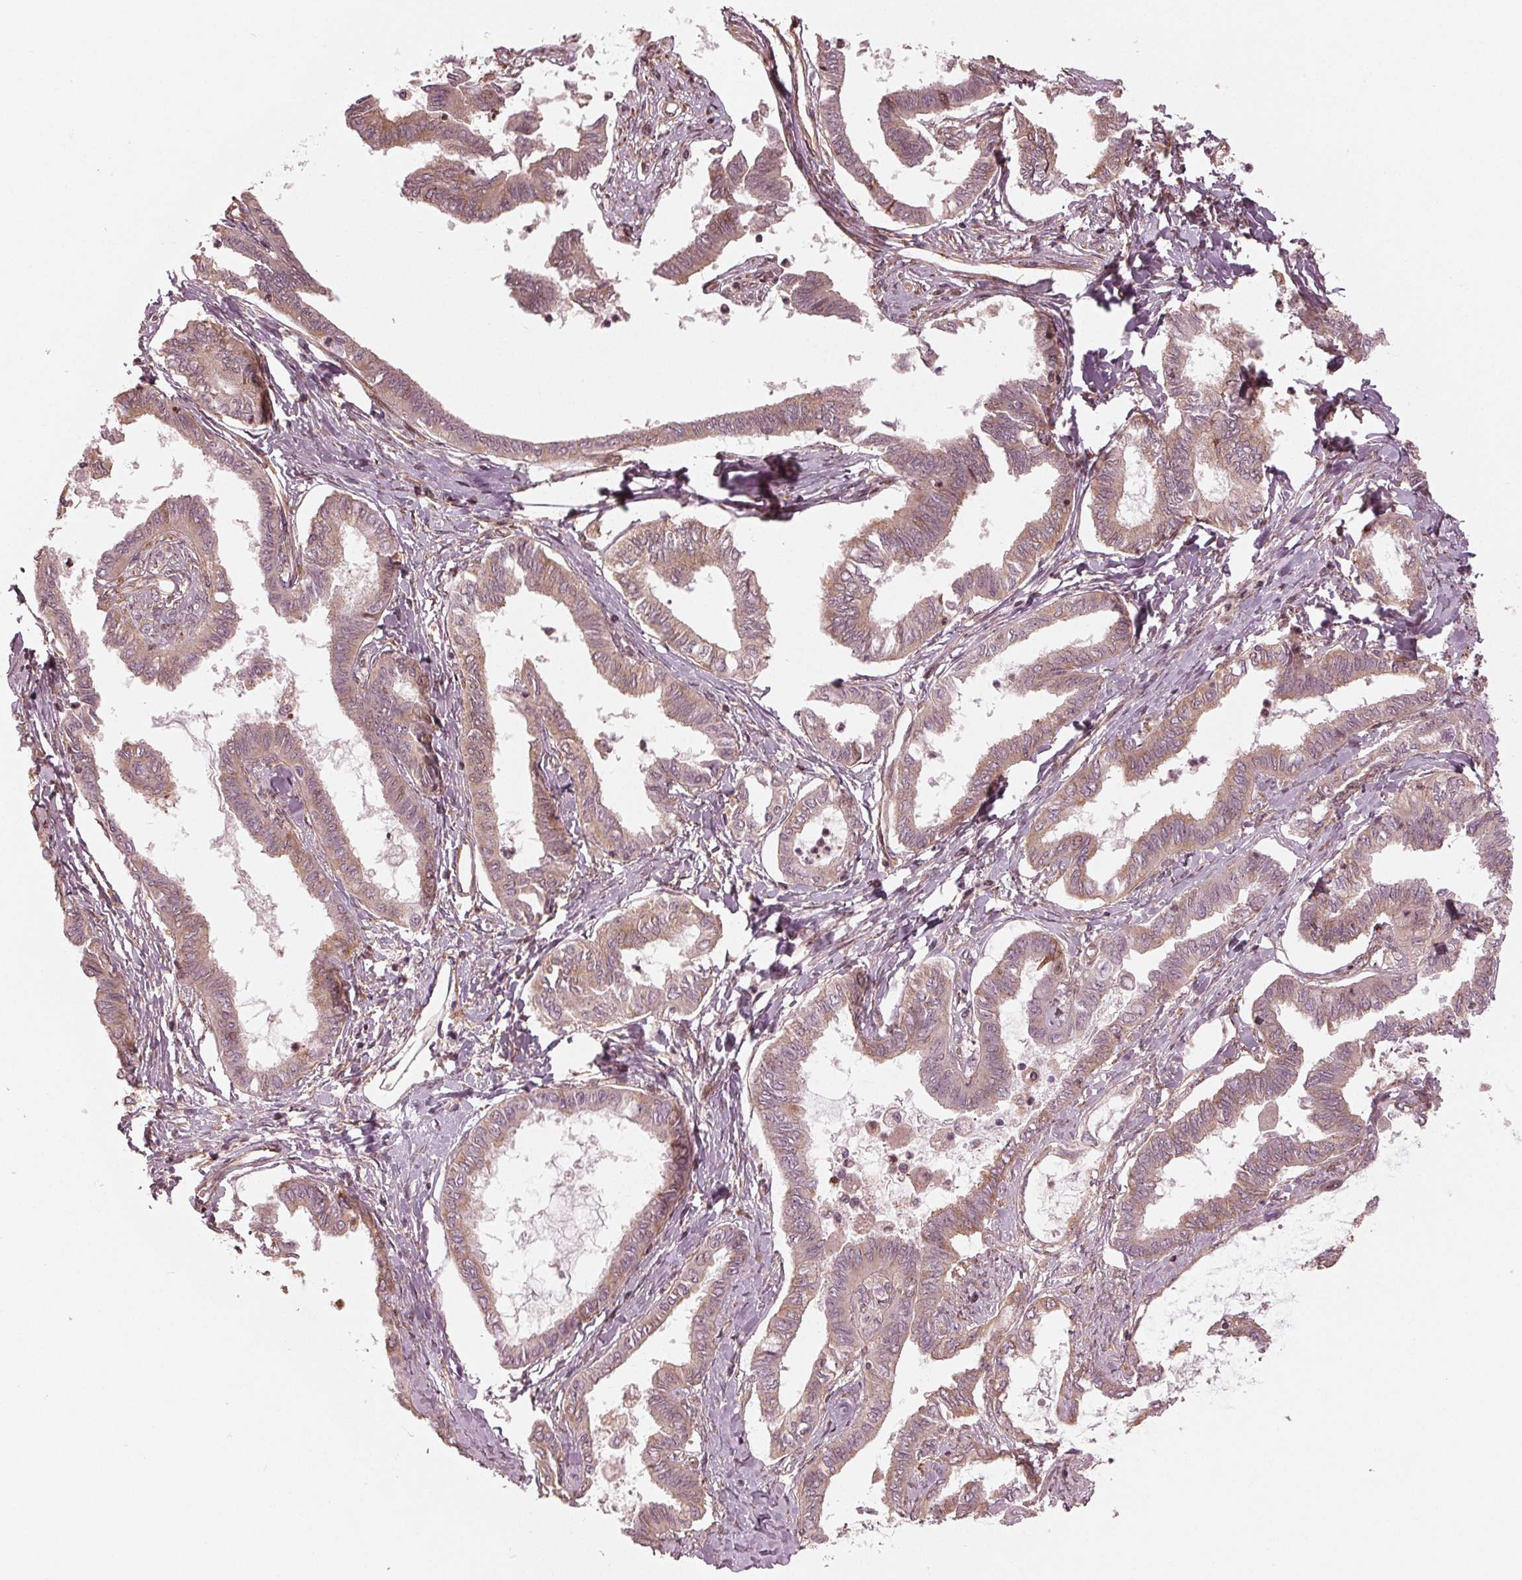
{"staining": {"intensity": "weak", "quantity": ">75%", "location": "cytoplasmic/membranous"}, "tissue": "ovarian cancer", "cell_type": "Tumor cells", "image_type": "cancer", "snomed": [{"axis": "morphology", "description": "Carcinoma, endometroid"}, {"axis": "topography", "description": "Ovary"}], "caption": "Weak cytoplasmic/membranous protein staining is identified in about >75% of tumor cells in endometroid carcinoma (ovarian).", "gene": "CMIP", "patient": {"sex": "female", "age": 70}}